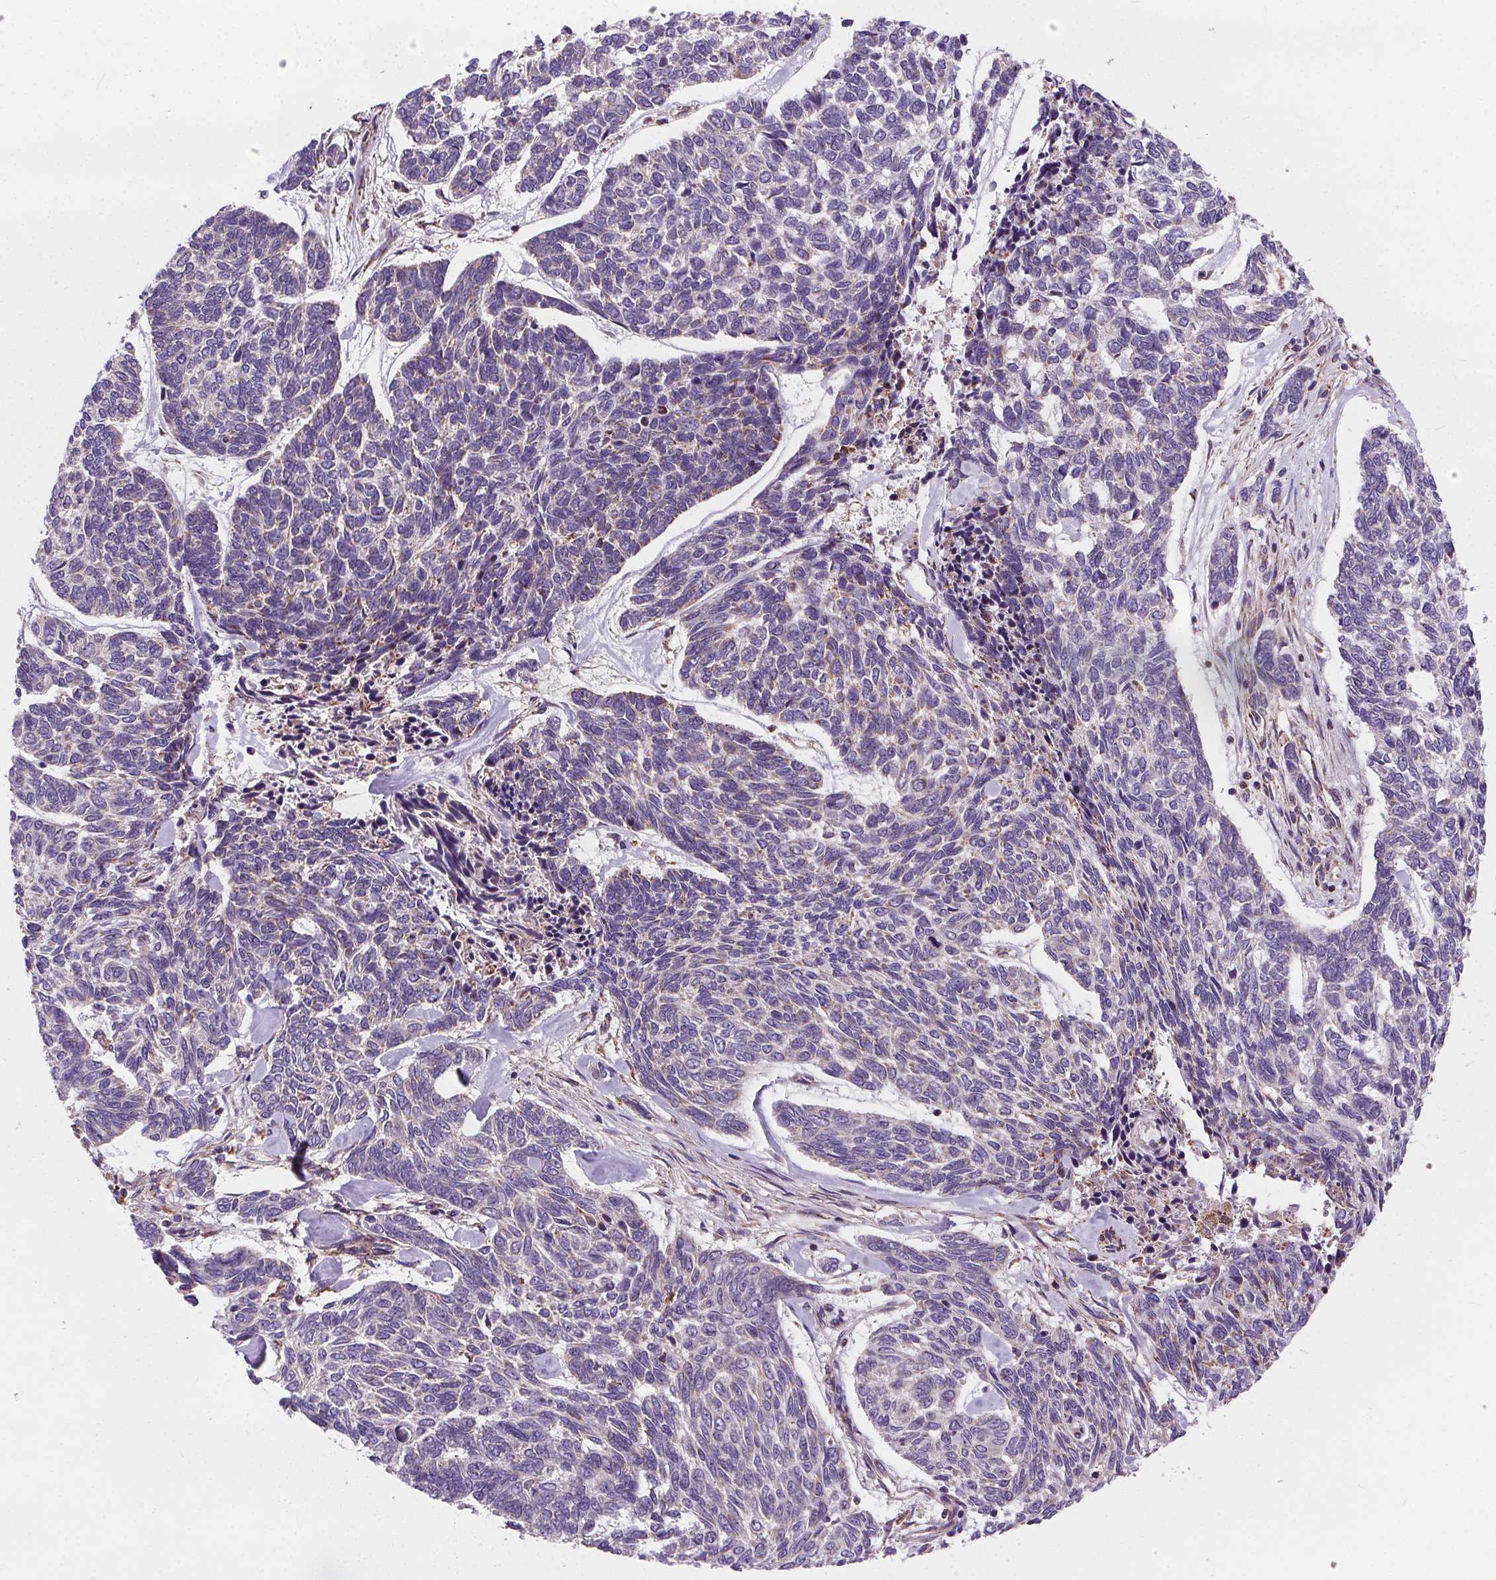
{"staining": {"intensity": "negative", "quantity": "none", "location": "none"}, "tissue": "skin cancer", "cell_type": "Tumor cells", "image_type": "cancer", "snomed": [{"axis": "morphology", "description": "Basal cell carcinoma"}, {"axis": "topography", "description": "Skin"}], "caption": "High power microscopy image of an immunohistochemistry micrograph of skin basal cell carcinoma, revealing no significant positivity in tumor cells.", "gene": "GOLT1B", "patient": {"sex": "female", "age": 65}}